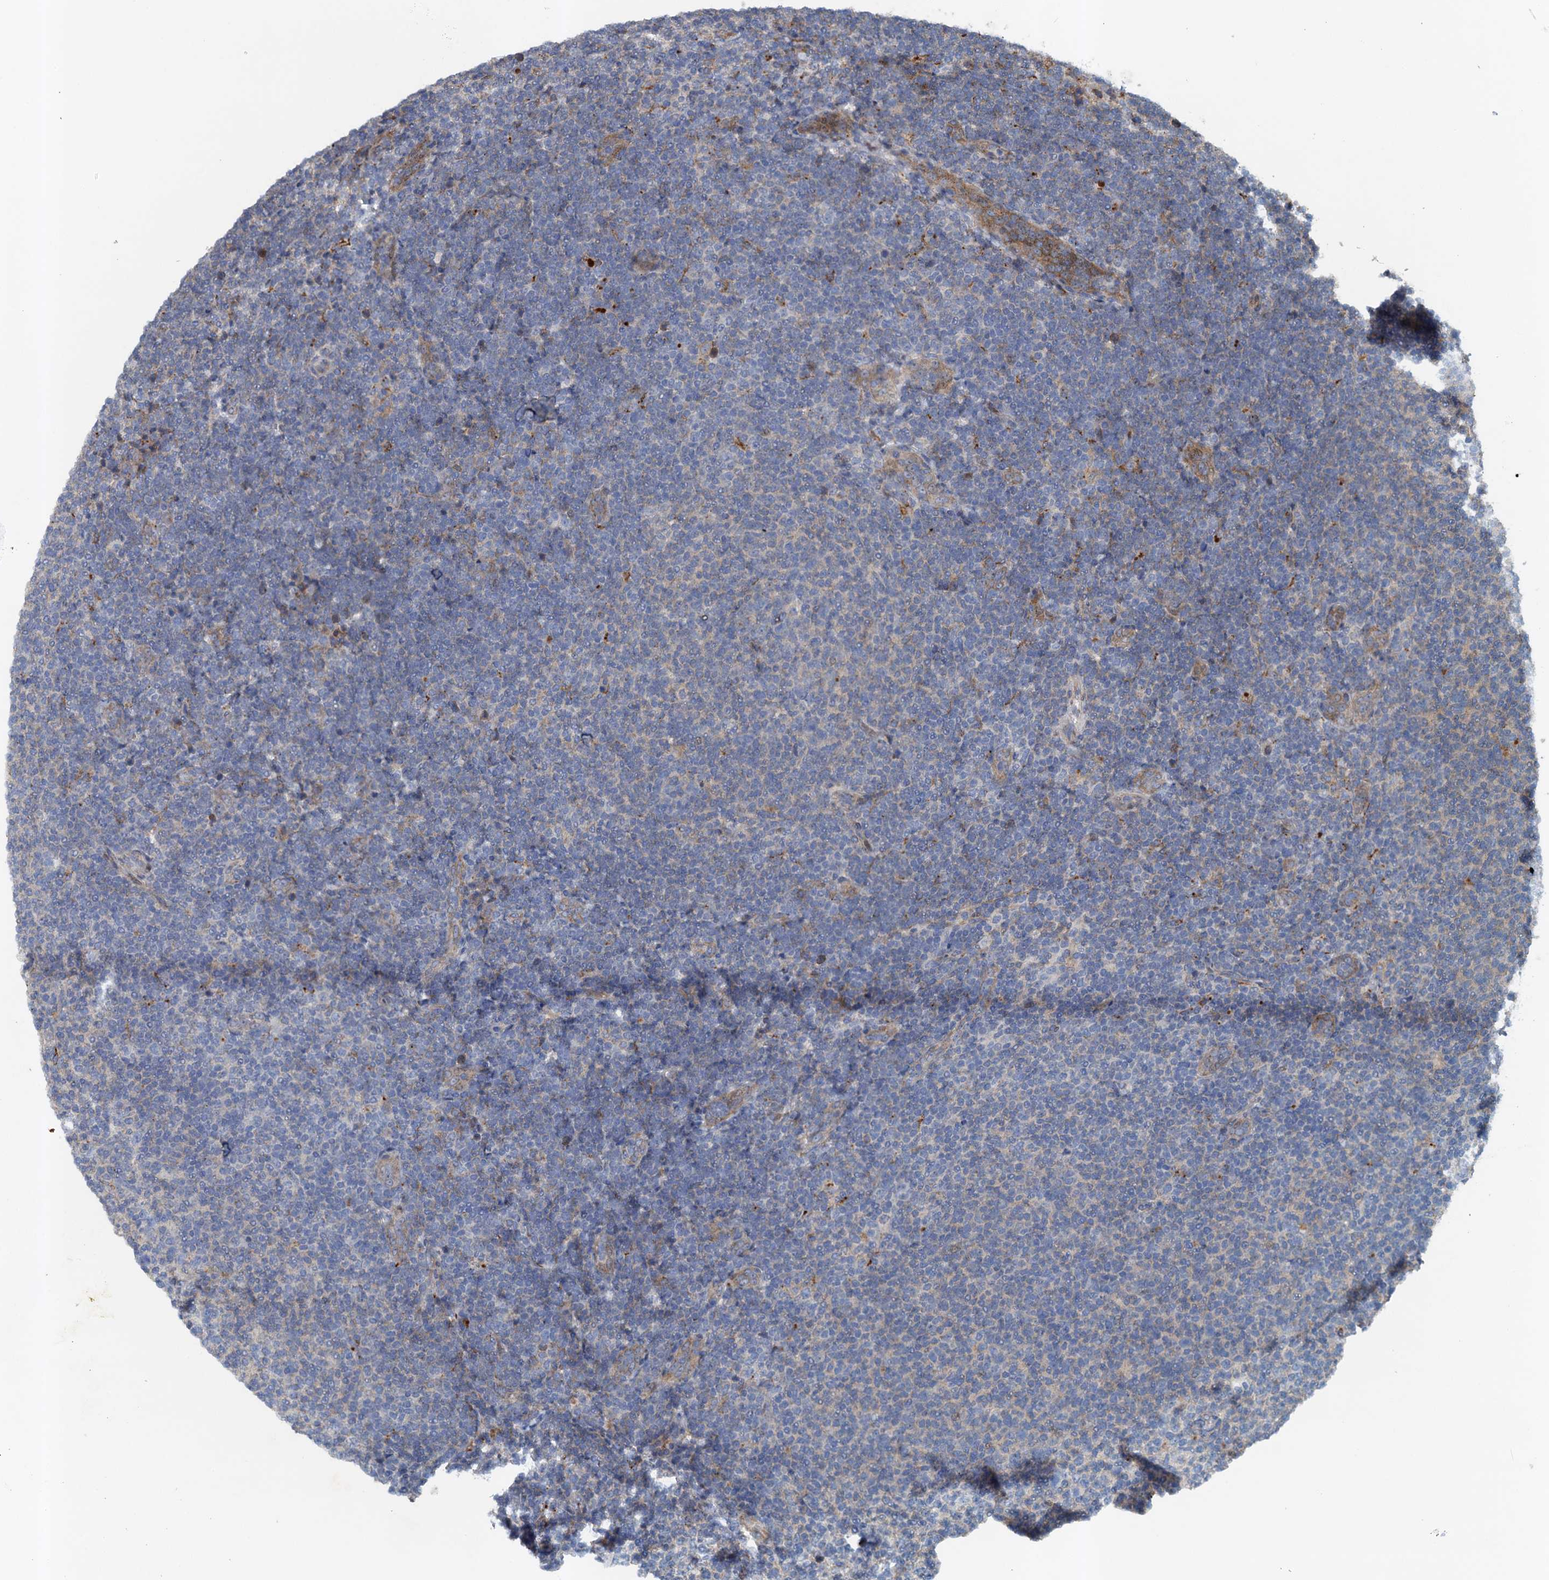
{"staining": {"intensity": "negative", "quantity": "none", "location": "none"}, "tissue": "lymphoma", "cell_type": "Tumor cells", "image_type": "cancer", "snomed": [{"axis": "morphology", "description": "Malignant lymphoma, non-Hodgkin's type, Low grade"}, {"axis": "topography", "description": "Lymph node"}], "caption": "Protein analysis of lymphoma reveals no significant positivity in tumor cells. The staining is performed using DAB brown chromogen with nuclei counter-stained in using hematoxylin.", "gene": "NBEA", "patient": {"sex": "male", "age": 66}}